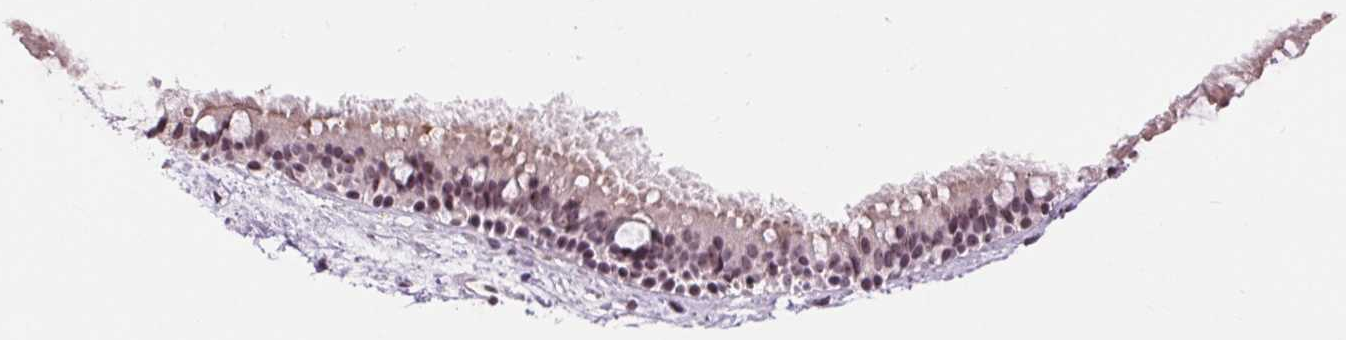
{"staining": {"intensity": "weak", "quantity": ">75%", "location": "cytoplasmic/membranous,nuclear"}, "tissue": "nasopharynx", "cell_type": "Respiratory epithelial cells", "image_type": "normal", "snomed": [{"axis": "morphology", "description": "Normal tissue, NOS"}, {"axis": "topography", "description": "Nasopharynx"}], "caption": "High-magnification brightfield microscopy of benign nasopharynx stained with DAB (3,3'-diaminobenzidine) (brown) and counterstained with hematoxylin (blue). respiratory epithelial cells exhibit weak cytoplasmic/membranous,nuclear staining is identified in approximately>75% of cells. (Stains: DAB in brown, nuclei in blue, Microscopy: brightfield microscopy at high magnification).", "gene": "CHMP4B", "patient": {"sex": "male", "age": 58}}